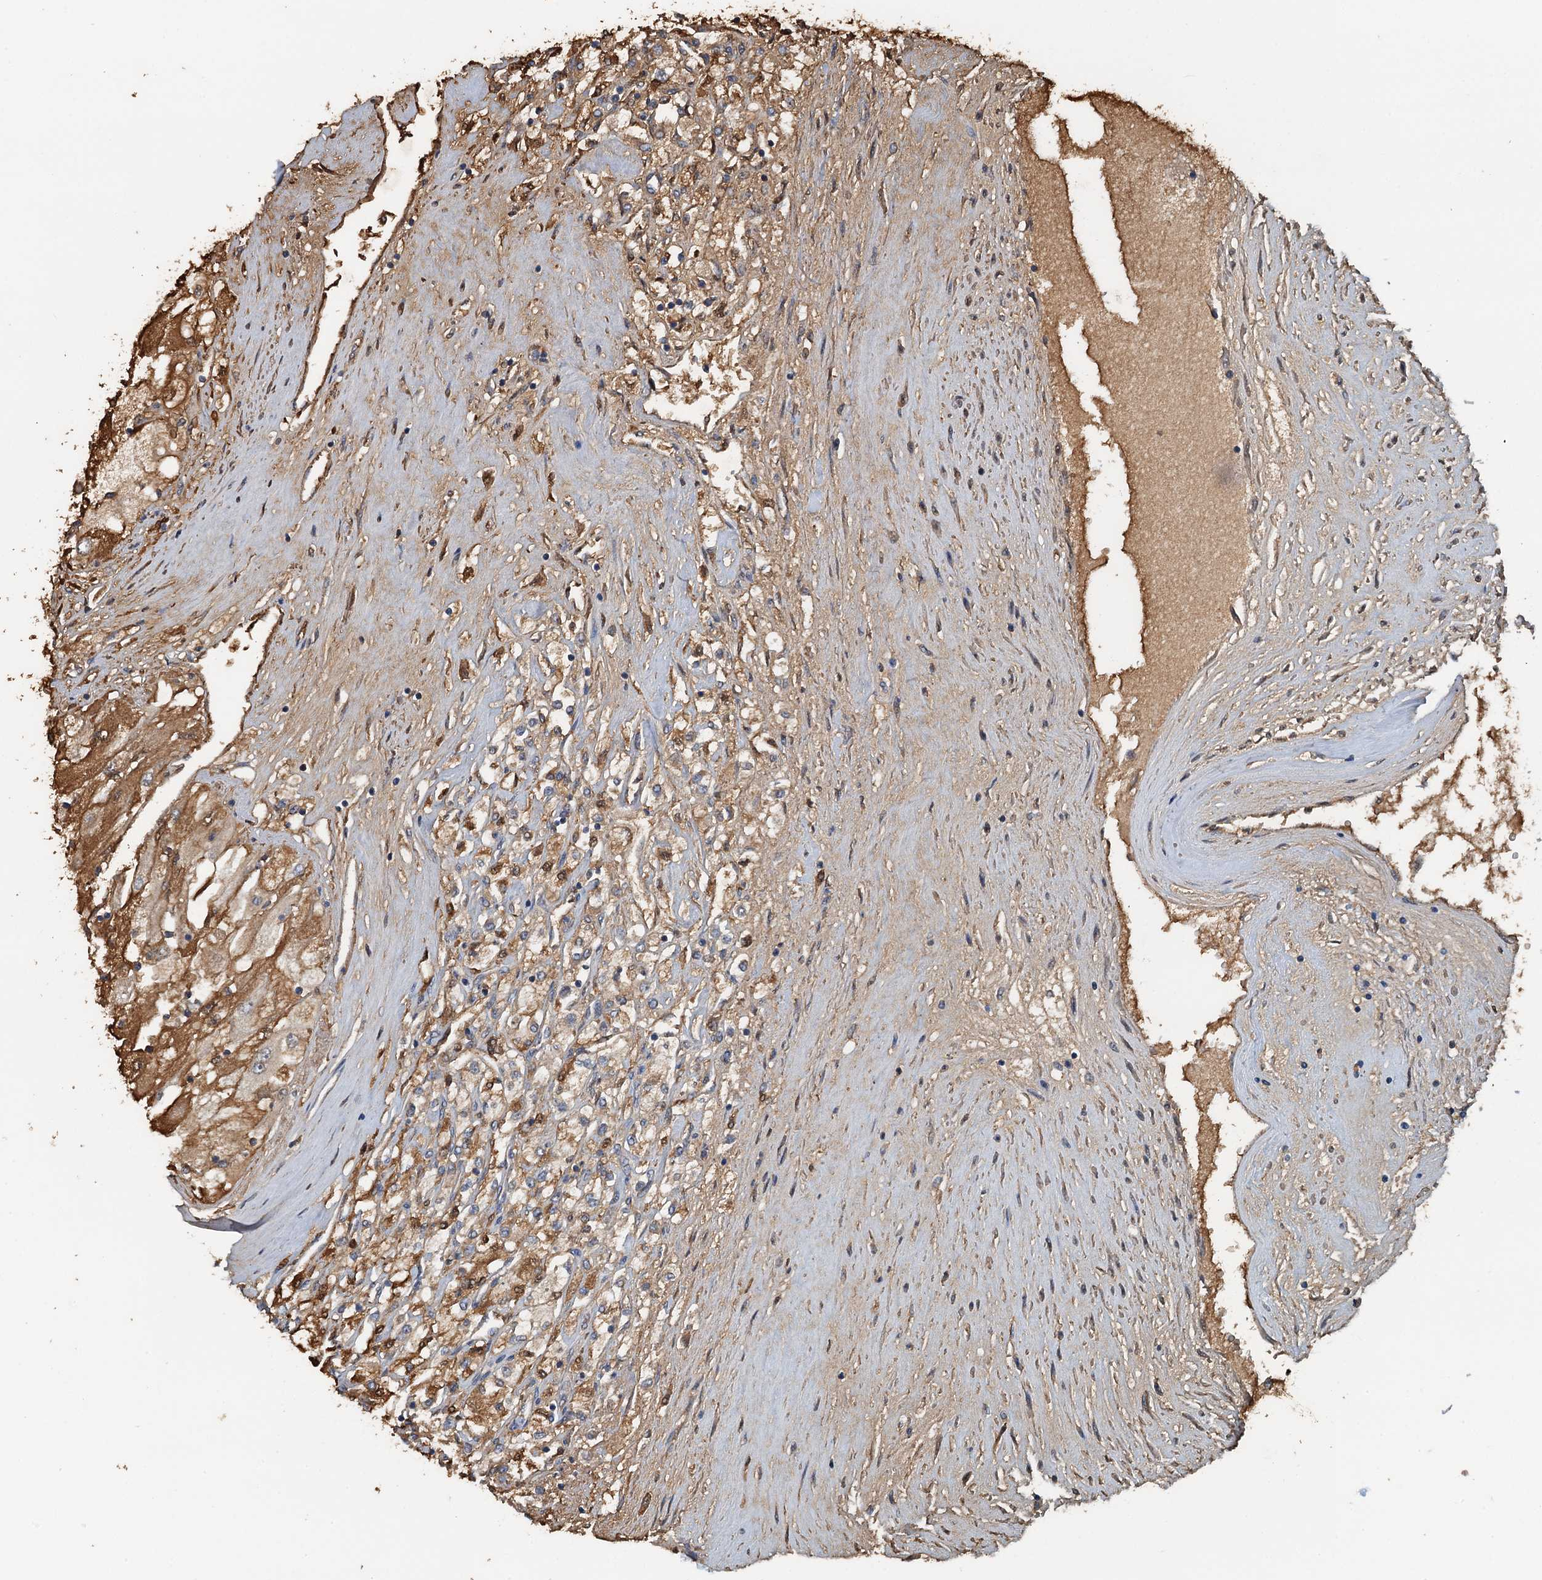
{"staining": {"intensity": "moderate", "quantity": ">75%", "location": "cytoplasmic/membranous"}, "tissue": "renal cancer", "cell_type": "Tumor cells", "image_type": "cancer", "snomed": [{"axis": "morphology", "description": "Adenocarcinoma, NOS"}, {"axis": "topography", "description": "Kidney"}], "caption": "Protein staining by immunohistochemistry (IHC) shows moderate cytoplasmic/membranous positivity in about >75% of tumor cells in renal adenocarcinoma. (Stains: DAB (3,3'-diaminobenzidine) in brown, nuclei in blue, Microscopy: brightfield microscopy at high magnification).", "gene": "LSM14B", "patient": {"sex": "male", "age": 80}}